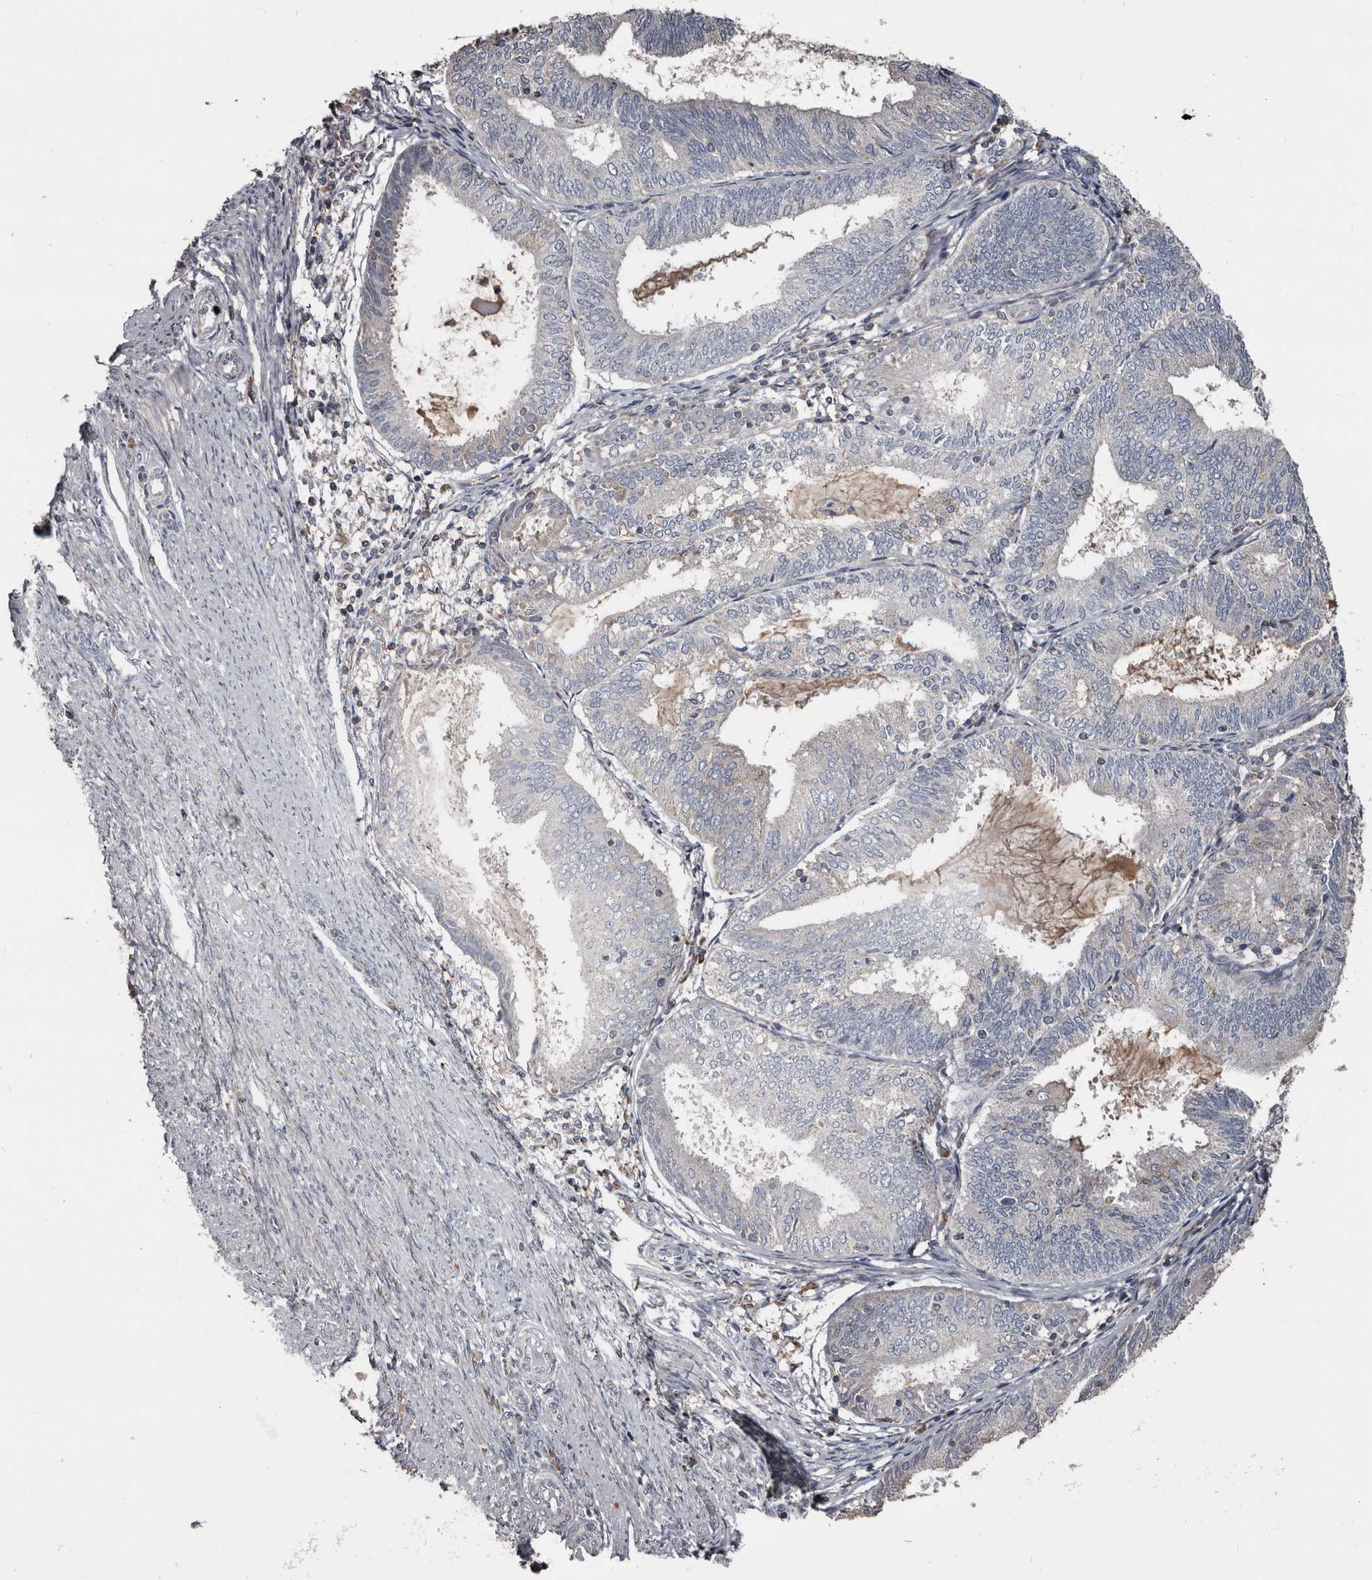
{"staining": {"intensity": "weak", "quantity": "<25%", "location": "cytoplasmic/membranous"}, "tissue": "endometrial cancer", "cell_type": "Tumor cells", "image_type": "cancer", "snomed": [{"axis": "morphology", "description": "Adenocarcinoma, NOS"}, {"axis": "topography", "description": "Endometrium"}], "caption": "DAB immunohistochemical staining of adenocarcinoma (endometrial) displays no significant staining in tumor cells. (DAB IHC with hematoxylin counter stain).", "gene": "GREB1", "patient": {"sex": "female", "age": 81}}